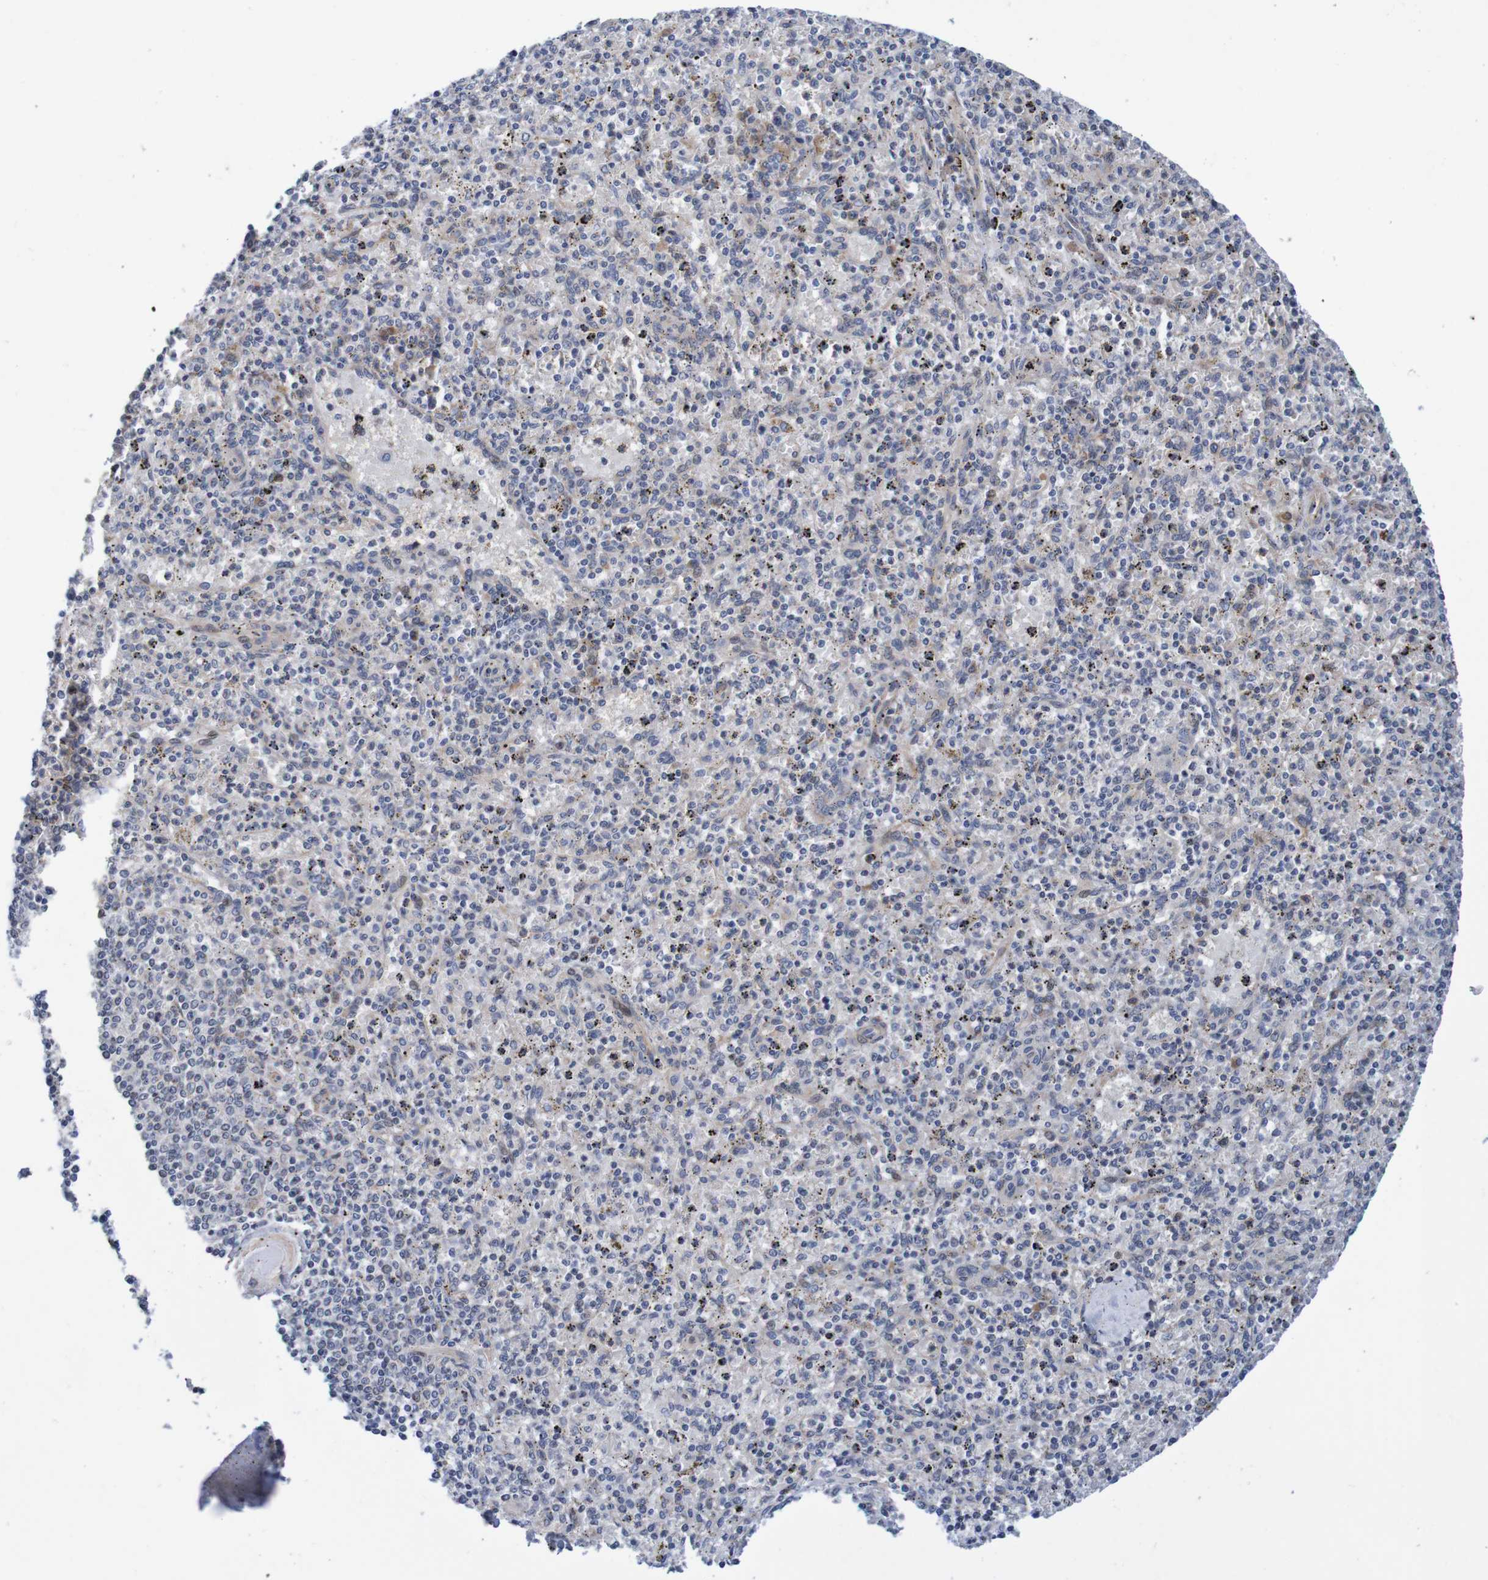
{"staining": {"intensity": "negative", "quantity": "none", "location": "none"}, "tissue": "spleen", "cell_type": "Cells in red pulp", "image_type": "normal", "snomed": [{"axis": "morphology", "description": "Normal tissue, NOS"}, {"axis": "topography", "description": "Spleen"}], "caption": "This is an IHC micrograph of unremarkable spleen. There is no staining in cells in red pulp.", "gene": "CPED1", "patient": {"sex": "male", "age": 72}}